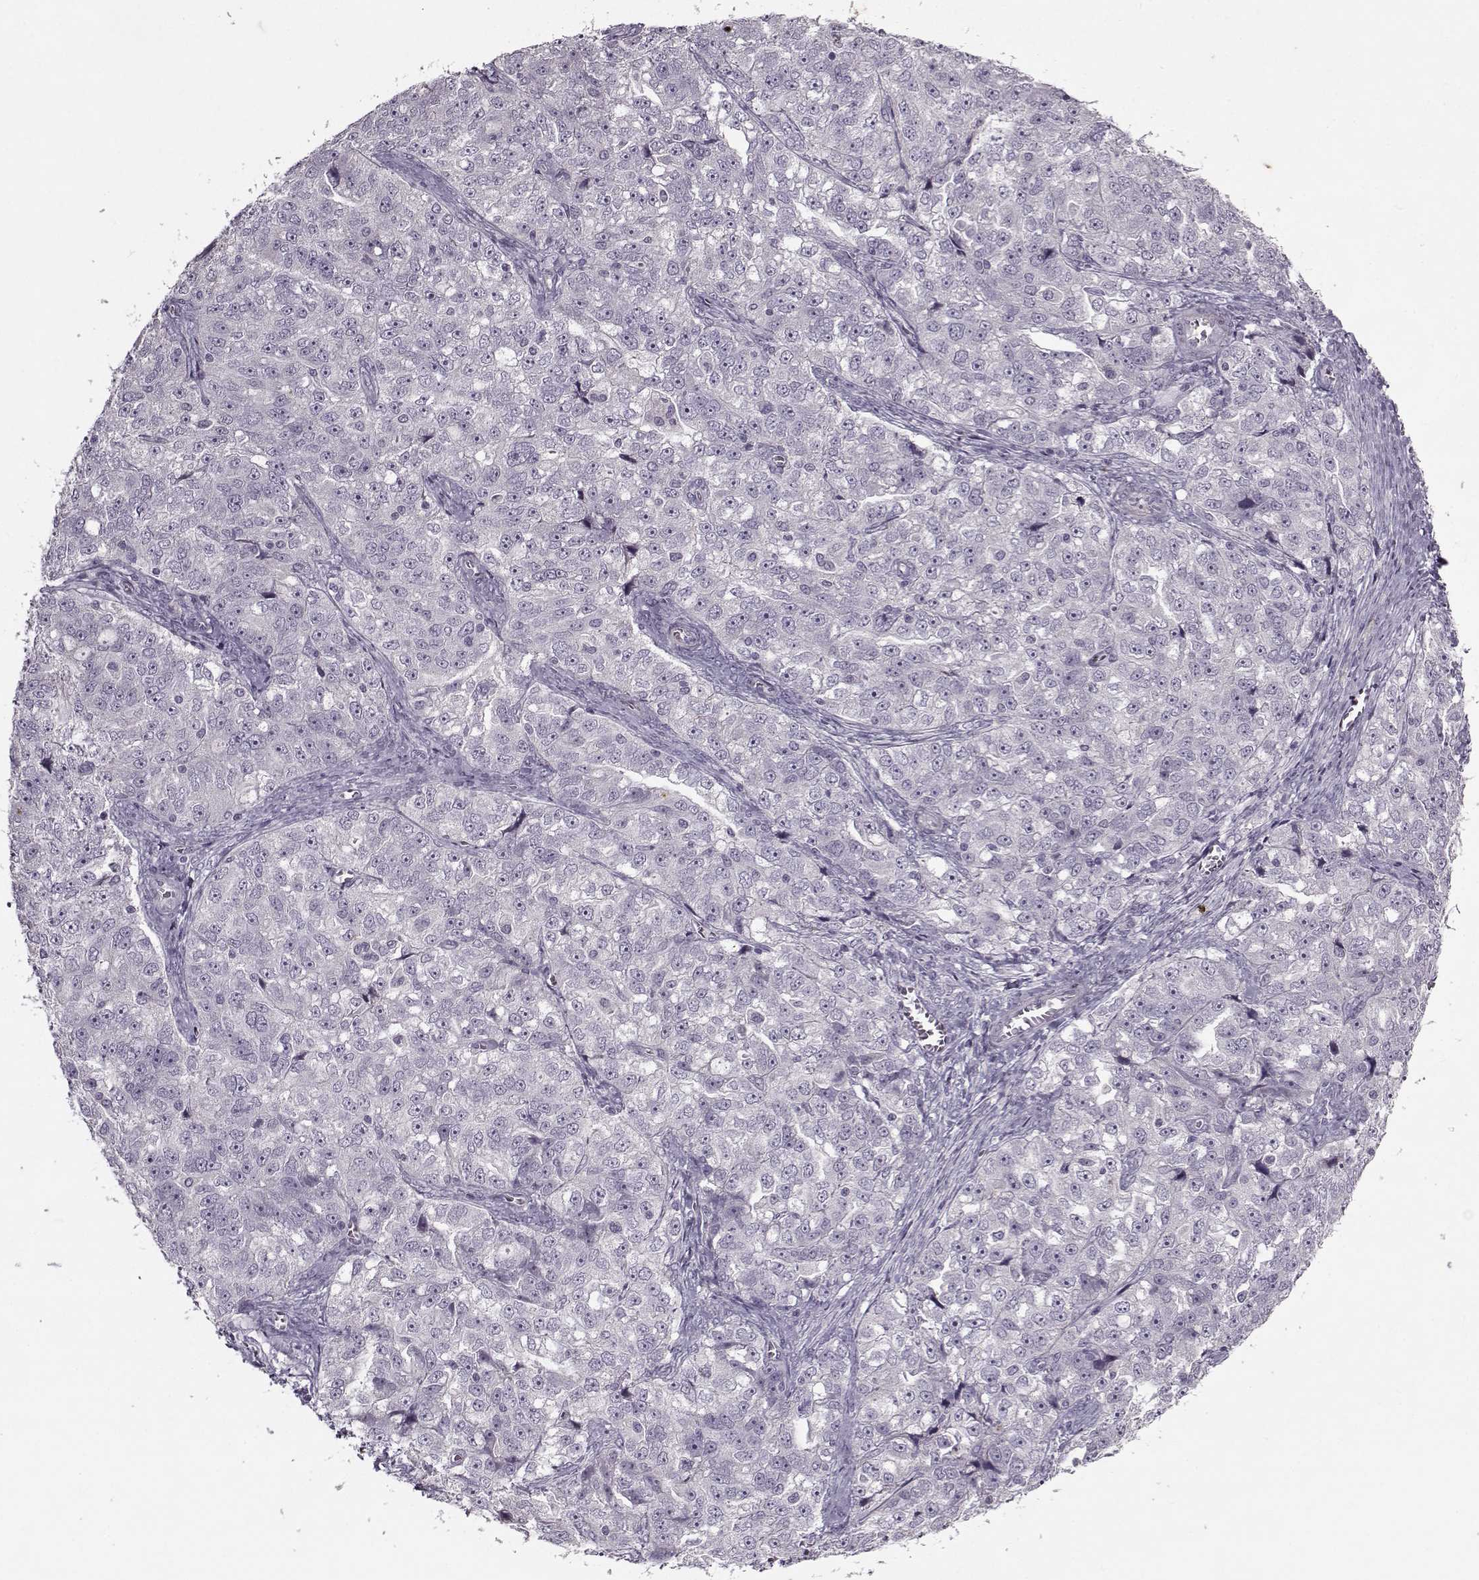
{"staining": {"intensity": "negative", "quantity": "none", "location": "none"}, "tissue": "ovarian cancer", "cell_type": "Tumor cells", "image_type": "cancer", "snomed": [{"axis": "morphology", "description": "Cystadenocarcinoma, serous, NOS"}, {"axis": "topography", "description": "Ovary"}], "caption": "Ovarian cancer (serous cystadenocarcinoma) was stained to show a protein in brown. There is no significant positivity in tumor cells. Brightfield microscopy of immunohistochemistry (IHC) stained with DAB (3,3'-diaminobenzidine) (brown) and hematoxylin (blue), captured at high magnification.", "gene": "KRT9", "patient": {"sex": "female", "age": 51}}